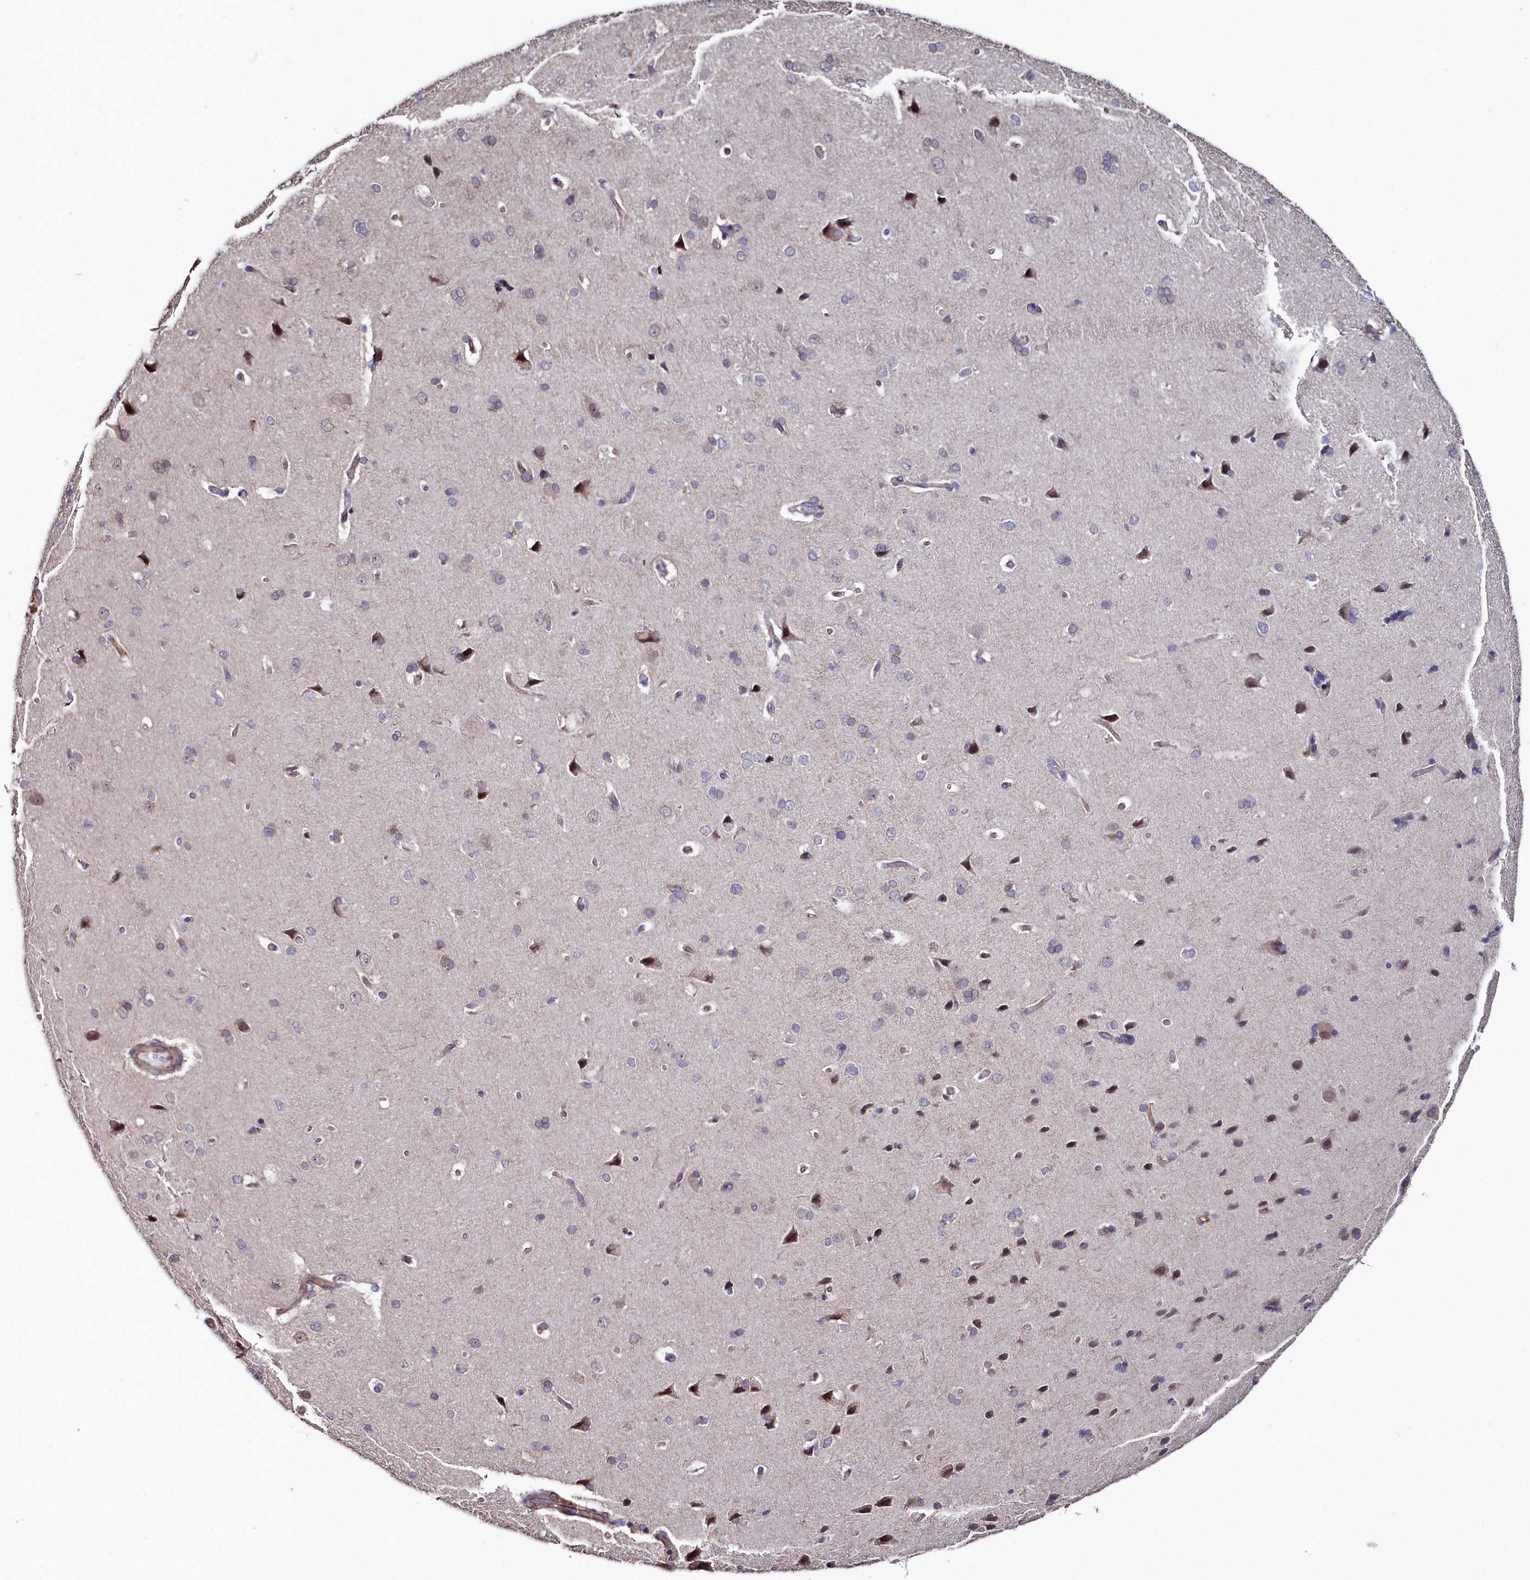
{"staining": {"intensity": "negative", "quantity": "none", "location": "none"}, "tissue": "cerebral cortex", "cell_type": "Endothelial cells", "image_type": "normal", "snomed": [{"axis": "morphology", "description": "Normal tissue, NOS"}, {"axis": "topography", "description": "Cerebral cortex"}], "caption": "This histopathology image is of unremarkable cerebral cortex stained with IHC to label a protein in brown with the nuclei are counter-stained blue. There is no staining in endothelial cells.", "gene": "C4orf19", "patient": {"sex": "male", "age": 62}}